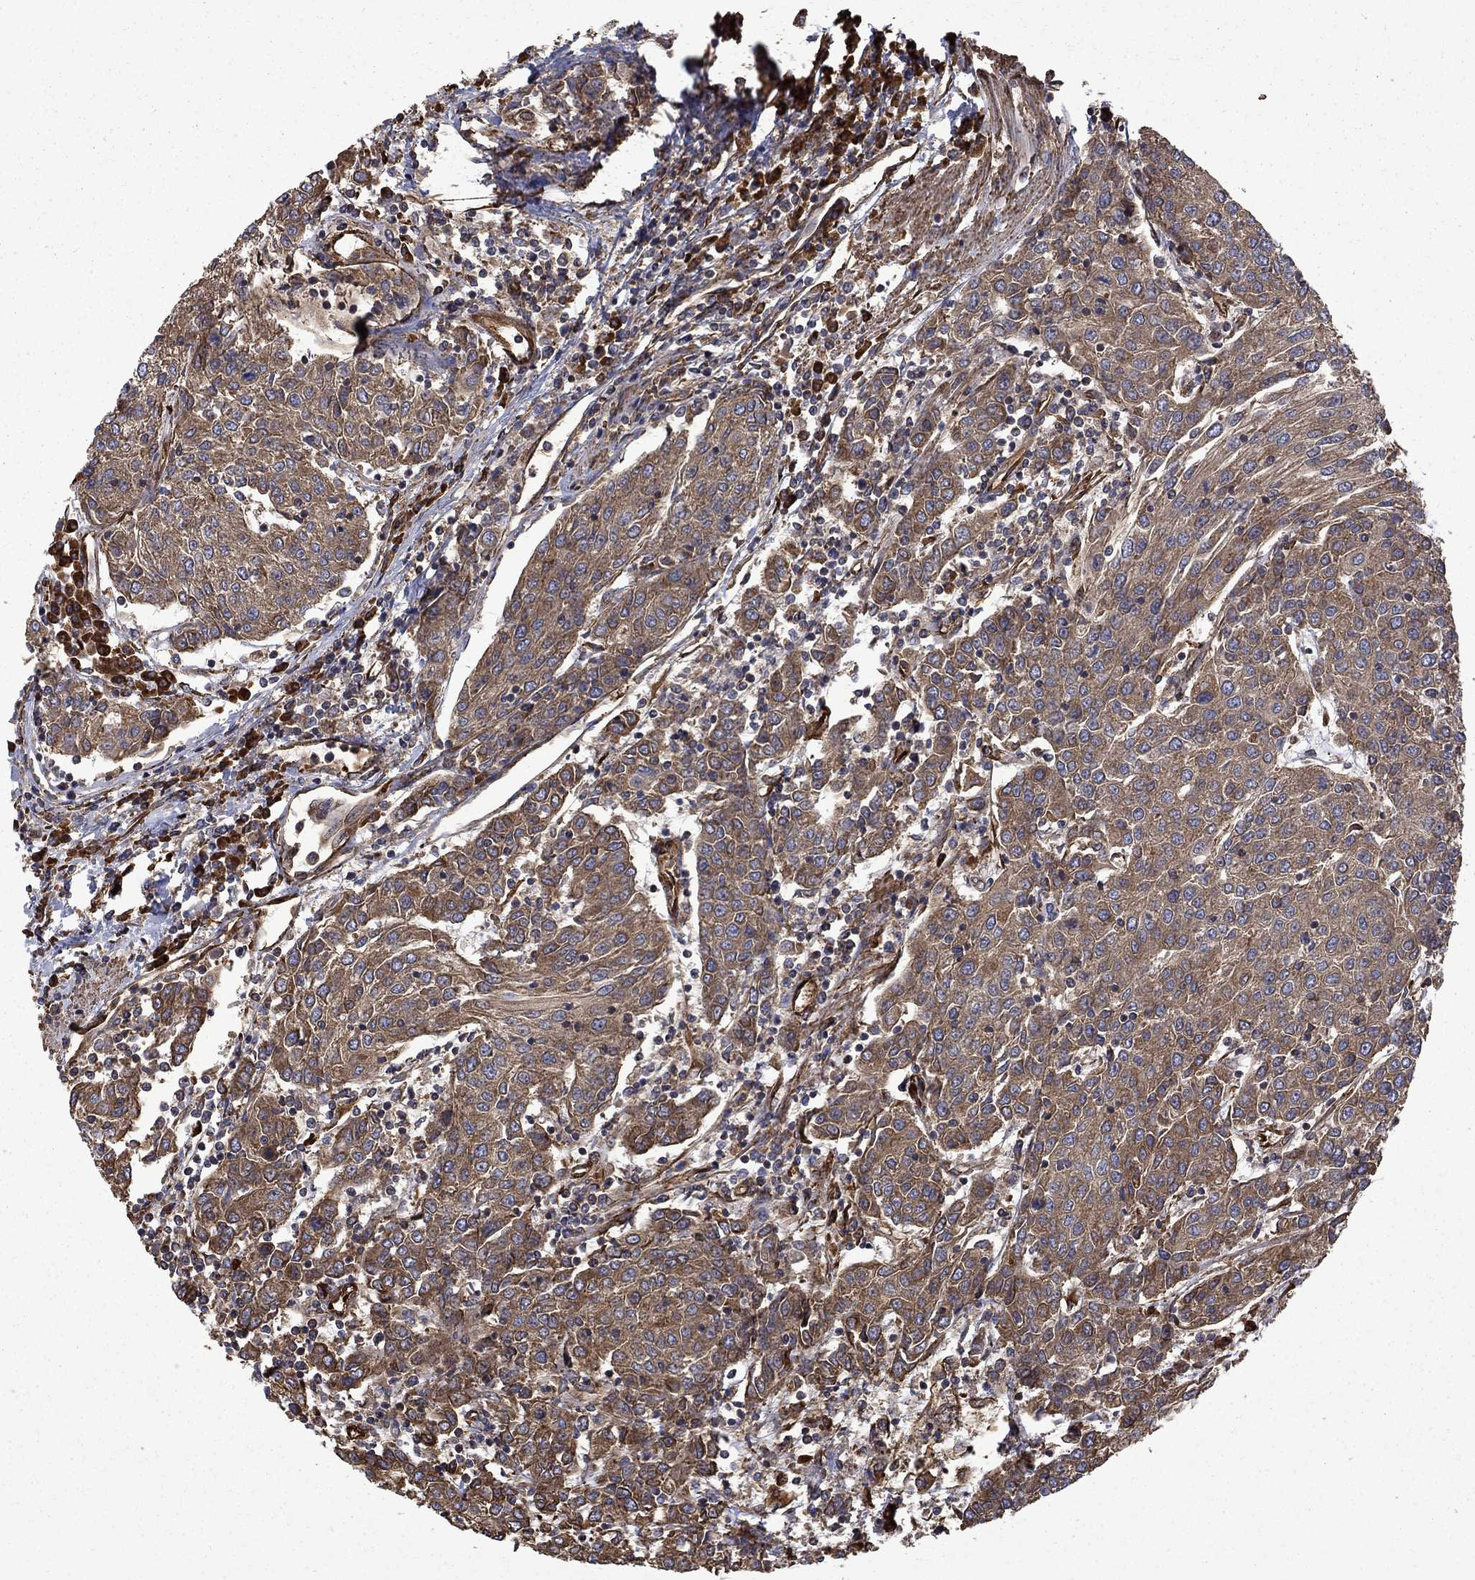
{"staining": {"intensity": "moderate", "quantity": ">75%", "location": "cytoplasmic/membranous"}, "tissue": "urothelial cancer", "cell_type": "Tumor cells", "image_type": "cancer", "snomed": [{"axis": "morphology", "description": "Urothelial carcinoma, High grade"}, {"axis": "topography", "description": "Urinary bladder"}], "caption": "Immunohistochemistry (IHC) of human high-grade urothelial carcinoma demonstrates medium levels of moderate cytoplasmic/membranous staining in about >75% of tumor cells.", "gene": "CUTC", "patient": {"sex": "female", "age": 85}}